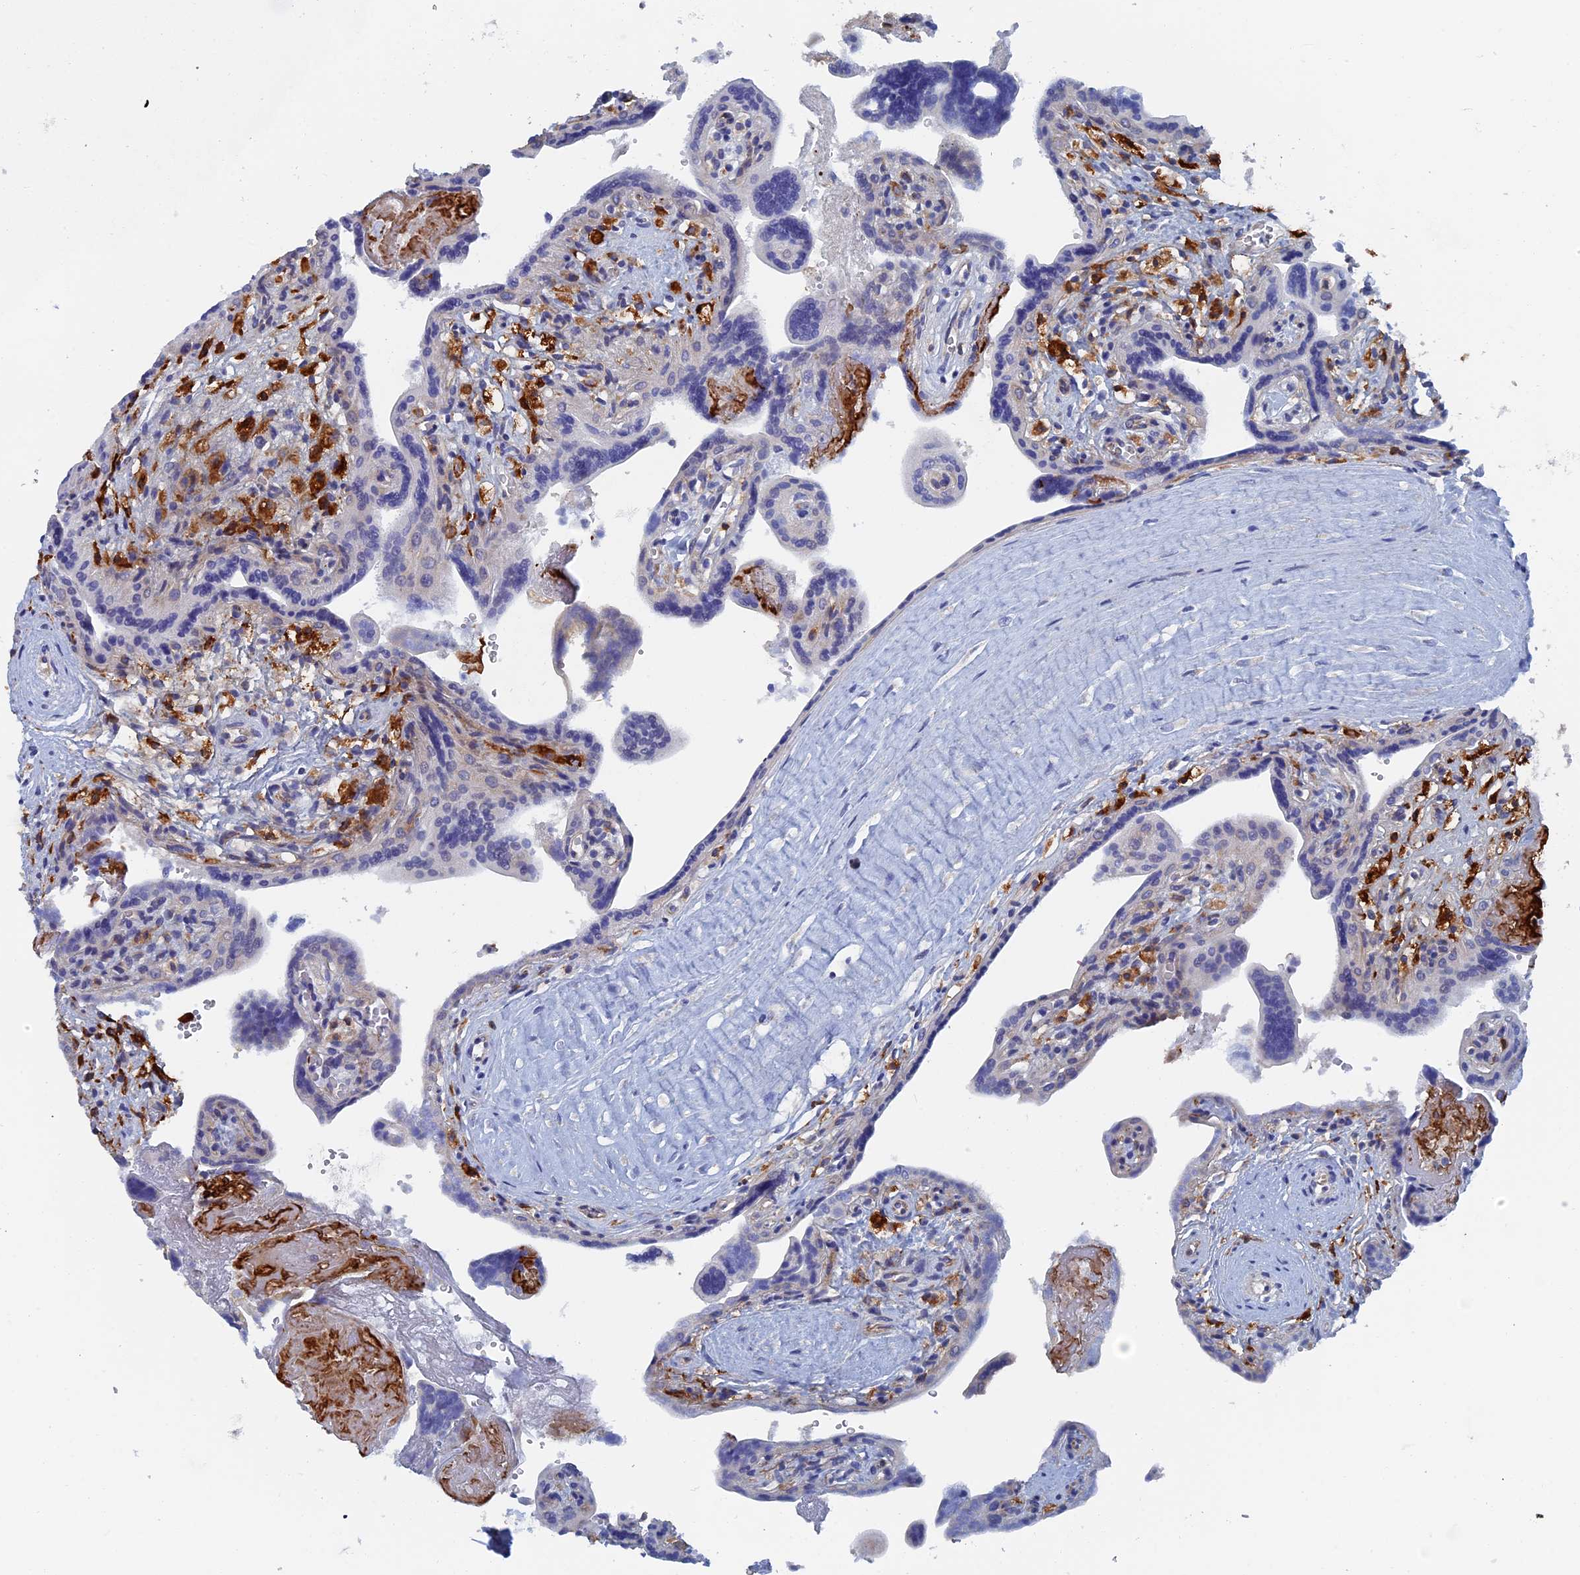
{"staining": {"intensity": "negative", "quantity": "none", "location": "none"}, "tissue": "placenta", "cell_type": "Trophoblastic cells", "image_type": "normal", "snomed": [{"axis": "morphology", "description": "Normal tissue, NOS"}, {"axis": "topography", "description": "Placenta"}], "caption": "Trophoblastic cells are negative for brown protein staining in benign placenta. (Immunohistochemistry (ihc), brightfield microscopy, high magnification).", "gene": "COG7", "patient": {"sex": "female", "age": 37}}